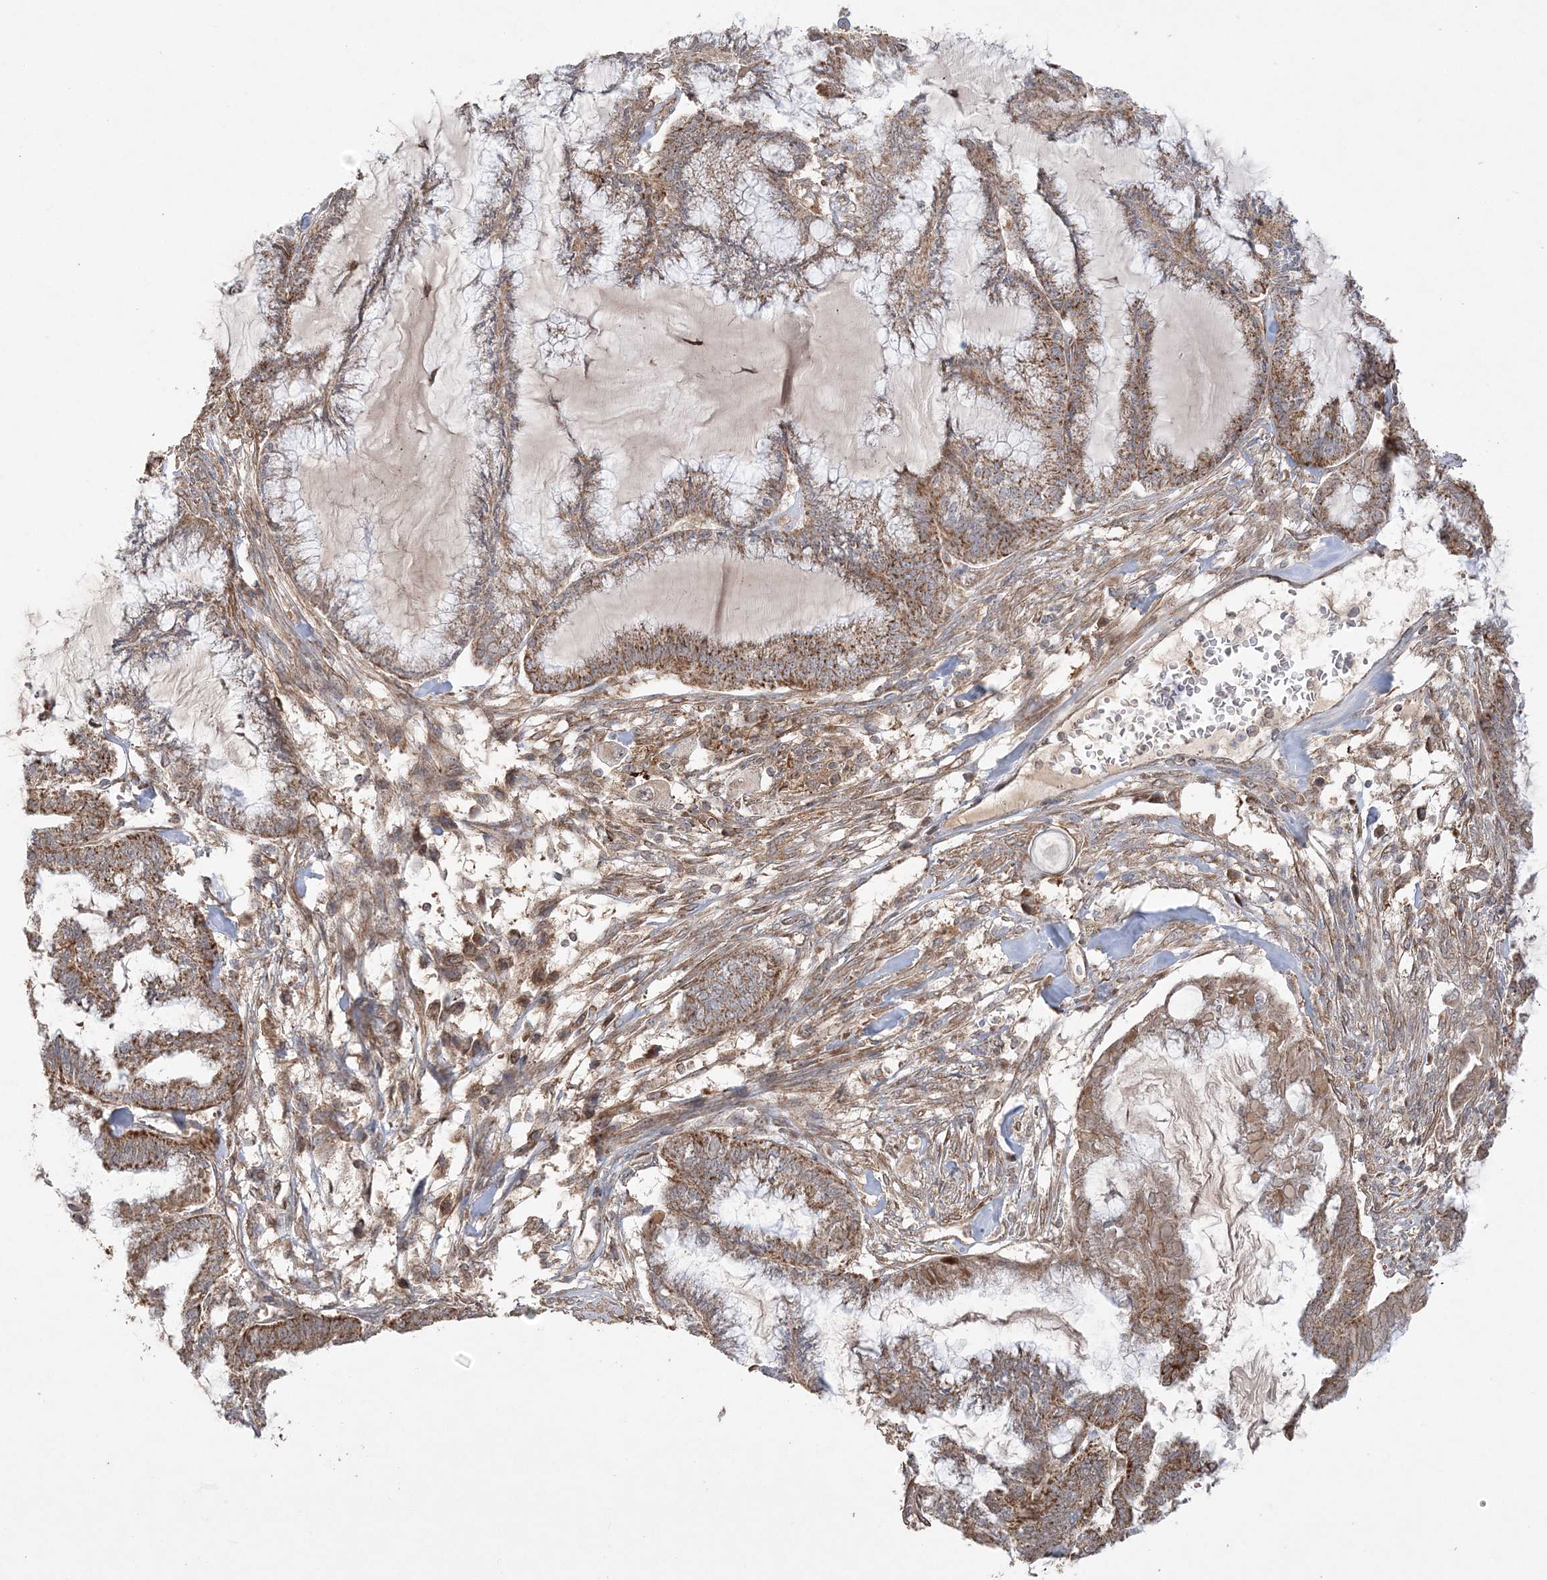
{"staining": {"intensity": "moderate", "quantity": ">75%", "location": "cytoplasmic/membranous"}, "tissue": "endometrial cancer", "cell_type": "Tumor cells", "image_type": "cancer", "snomed": [{"axis": "morphology", "description": "Adenocarcinoma, NOS"}, {"axis": "topography", "description": "Endometrium"}], "caption": "DAB (3,3'-diaminobenzidine) immunohistochemical staining of human adenocarcinoma (endometrial) exhibits moderate cytoplasmic/membranous protein staining in approximately >75% of tumor cells.", "gene": "SCLT1", "patient": {"sex": "female", "age": 86}}